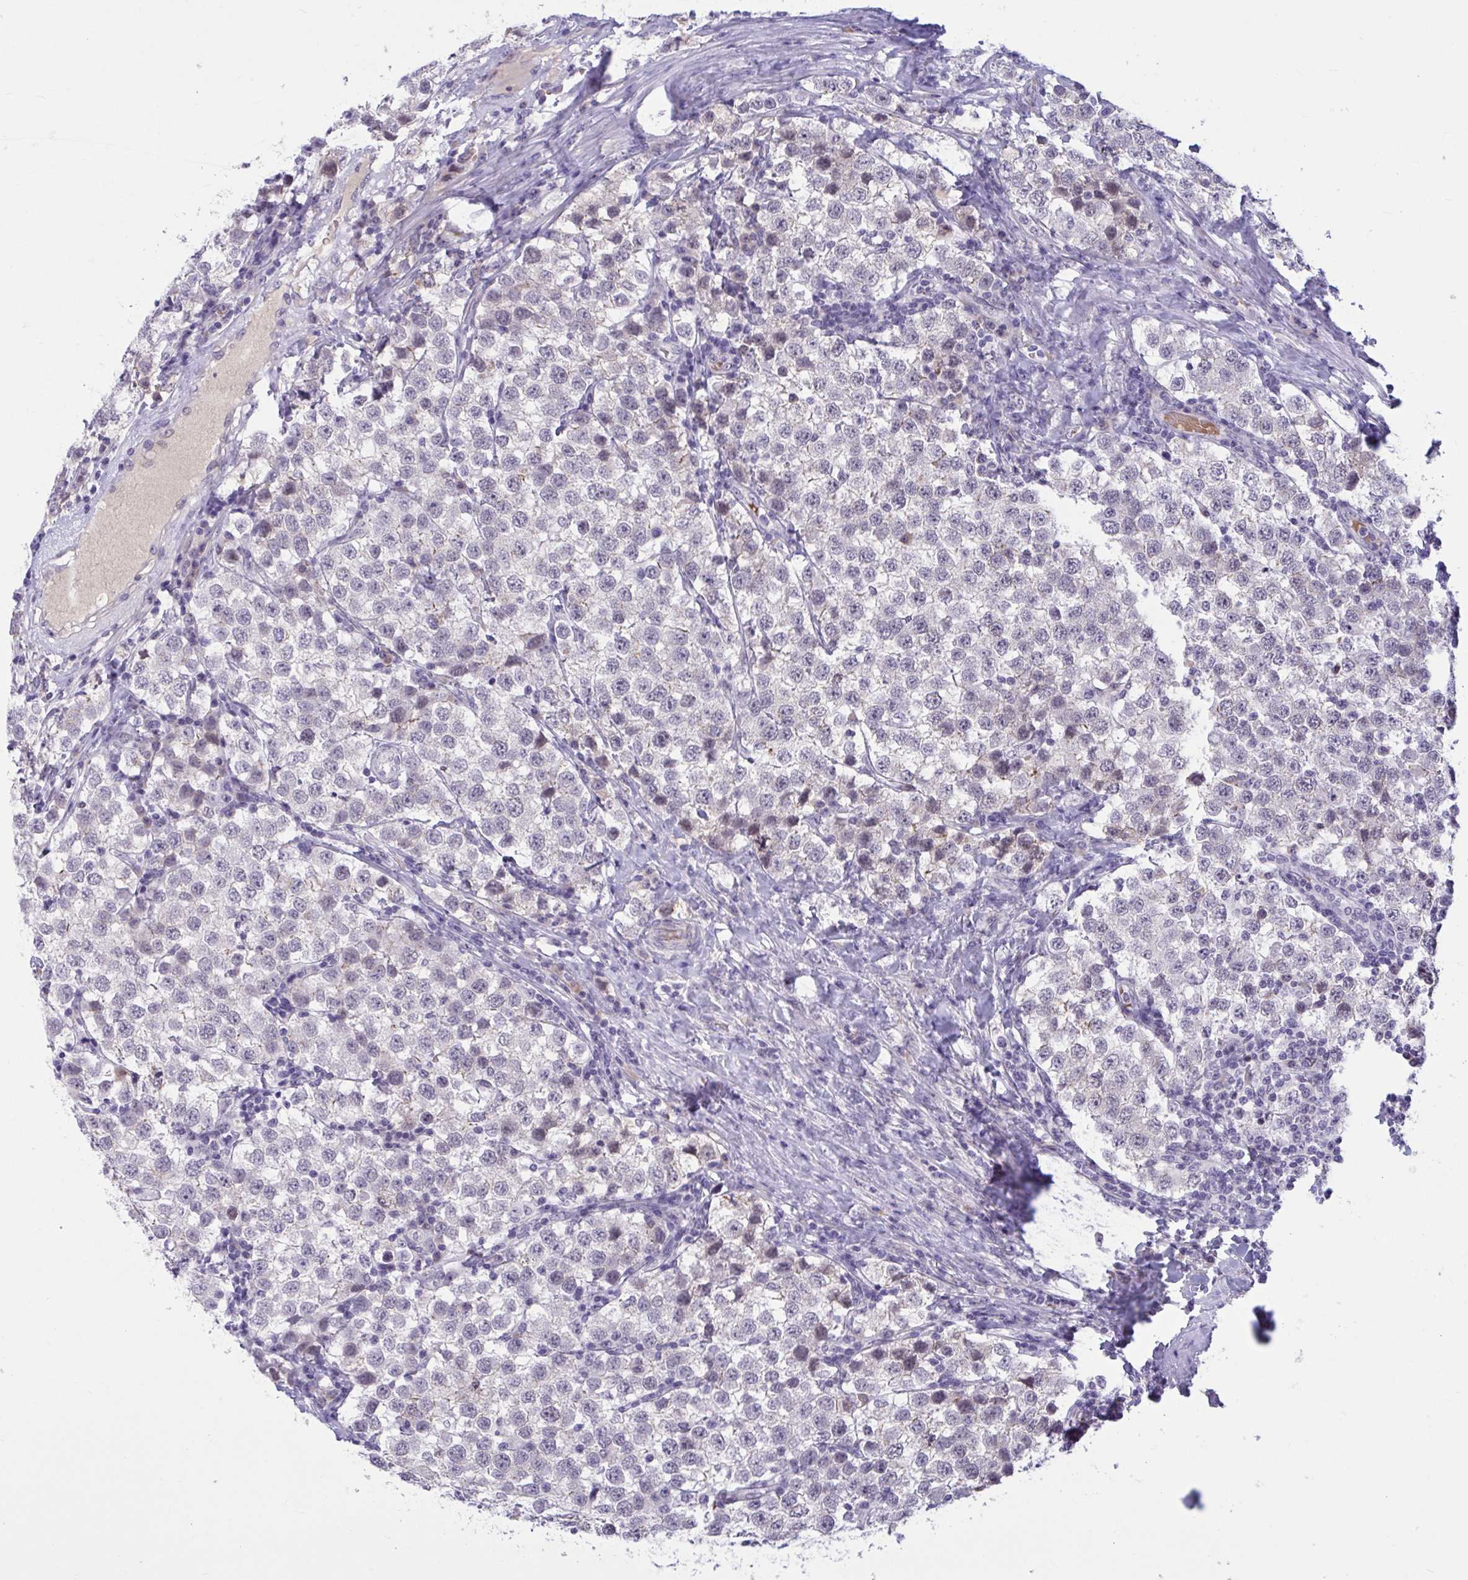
{"staining": {"intensity": "negative", "quantity": "none", "location": "none"}, "tissue": "testis cancer", "cell_type": "Tumor cells", "image_type": "cancer", "snomed": [{"axis": "morphology", "description": "Seminoma, NOS"}, {"axis": "topography", "description": "Testis"}], "caption": "Immunohistochemistry micrograph of human testis seminoma stained for a protein (brown), which shows no positivity in tumor cells. (Immunohistochemistry, brightfield microscopy, high magnification).", "gene": "CNGB3", "patient": {"sex": "male", "age": 34}}